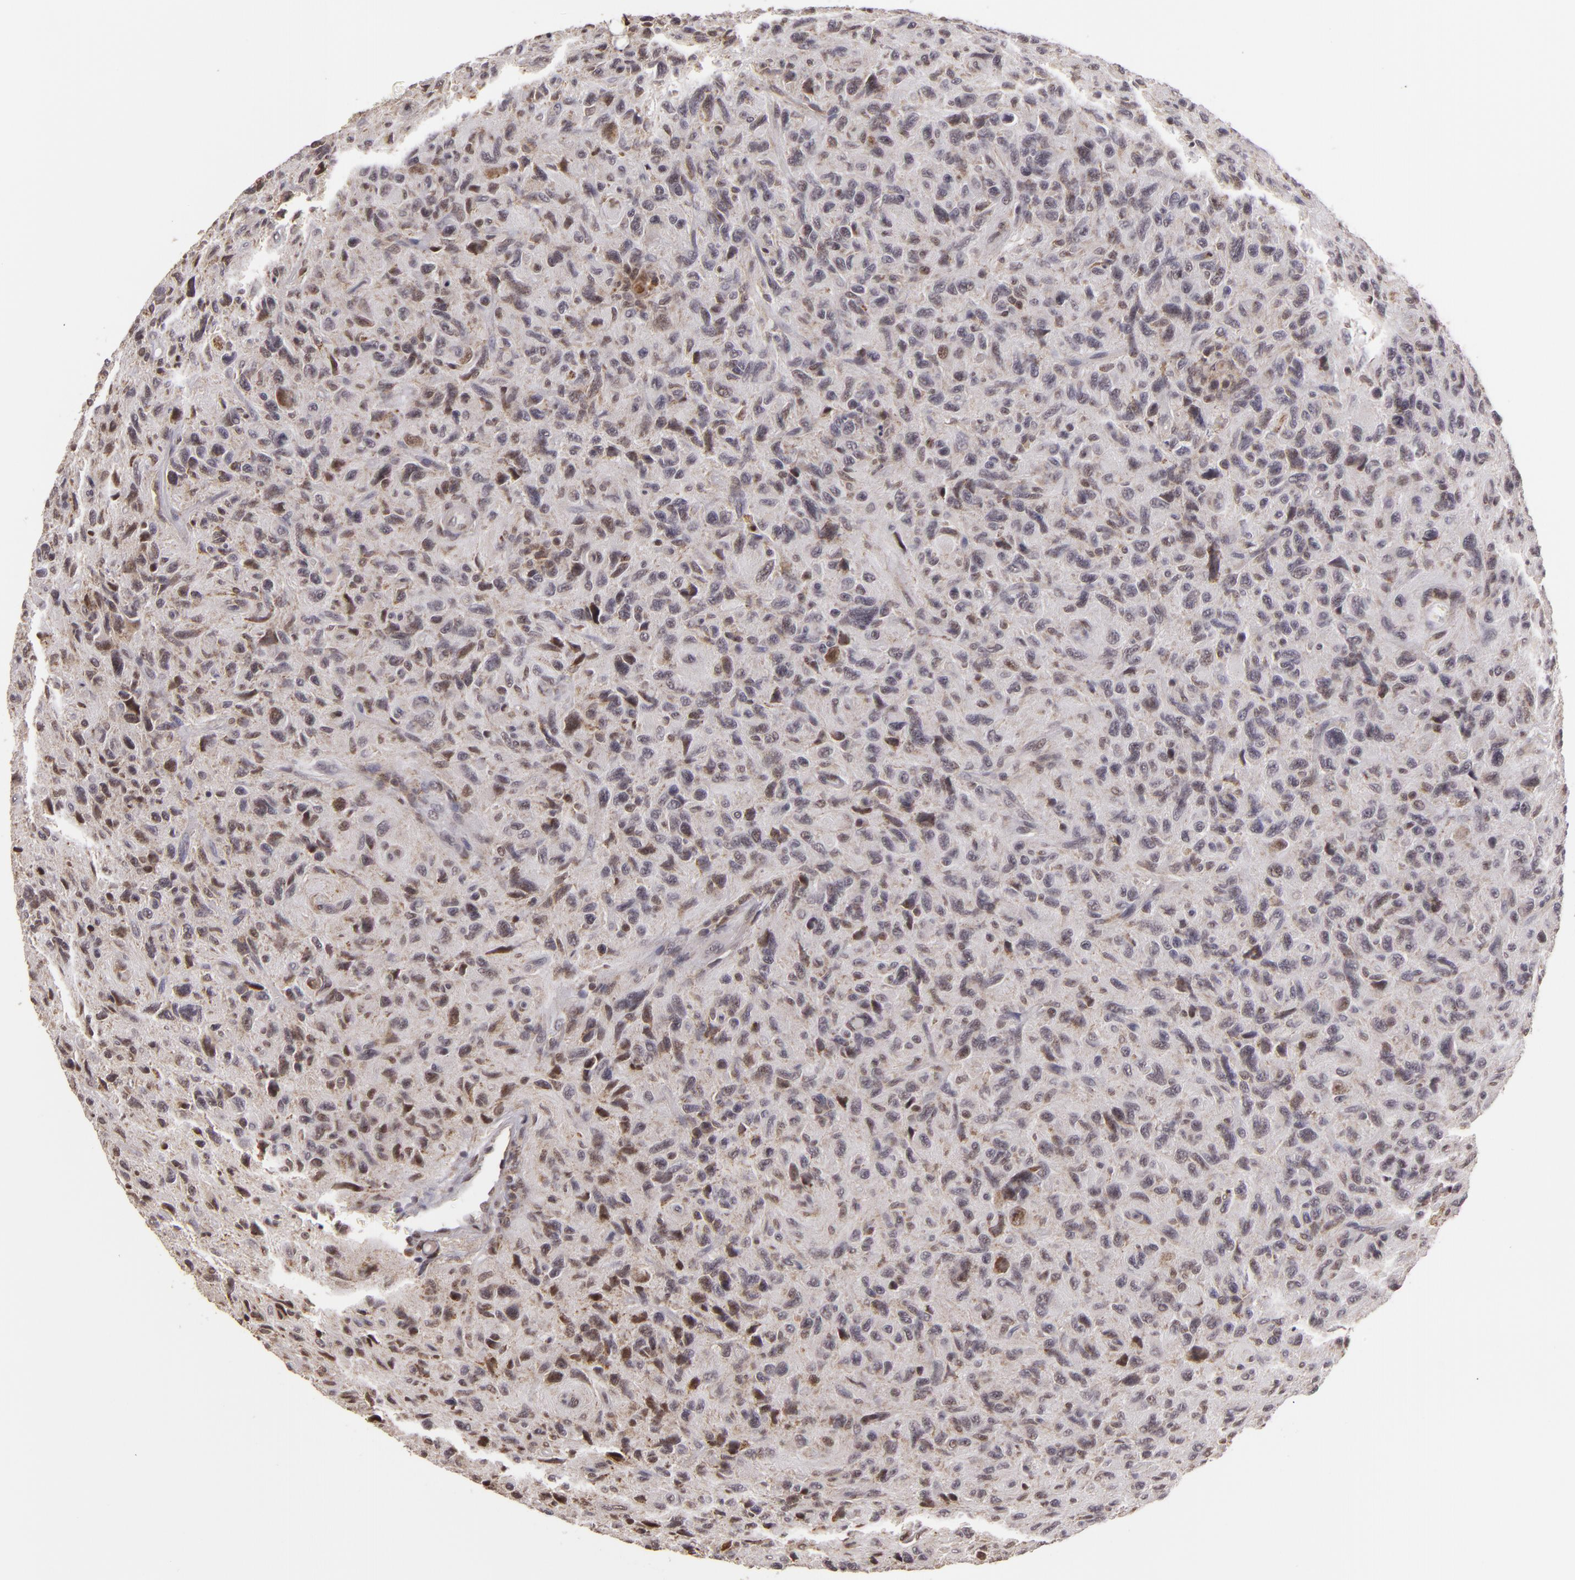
{"staining": {"intensity": "moderate", "quantity": "25%-75%", "location": "nuclear"}, "tissue": "glioma", "cell_type": "Tumor cells", "image_type": "cancer", "snomed": [{"axis": "morphology", "description": "Glioma, malignant, High grade"}, {"axis": "topography", "description": "Brain"}], "caption": "An image of human glioma stained for a protein shows moderate nuclear brown staining in tumor cells.", "gene": "MXD1", "patient": {"sex": "female", "age": 60}}